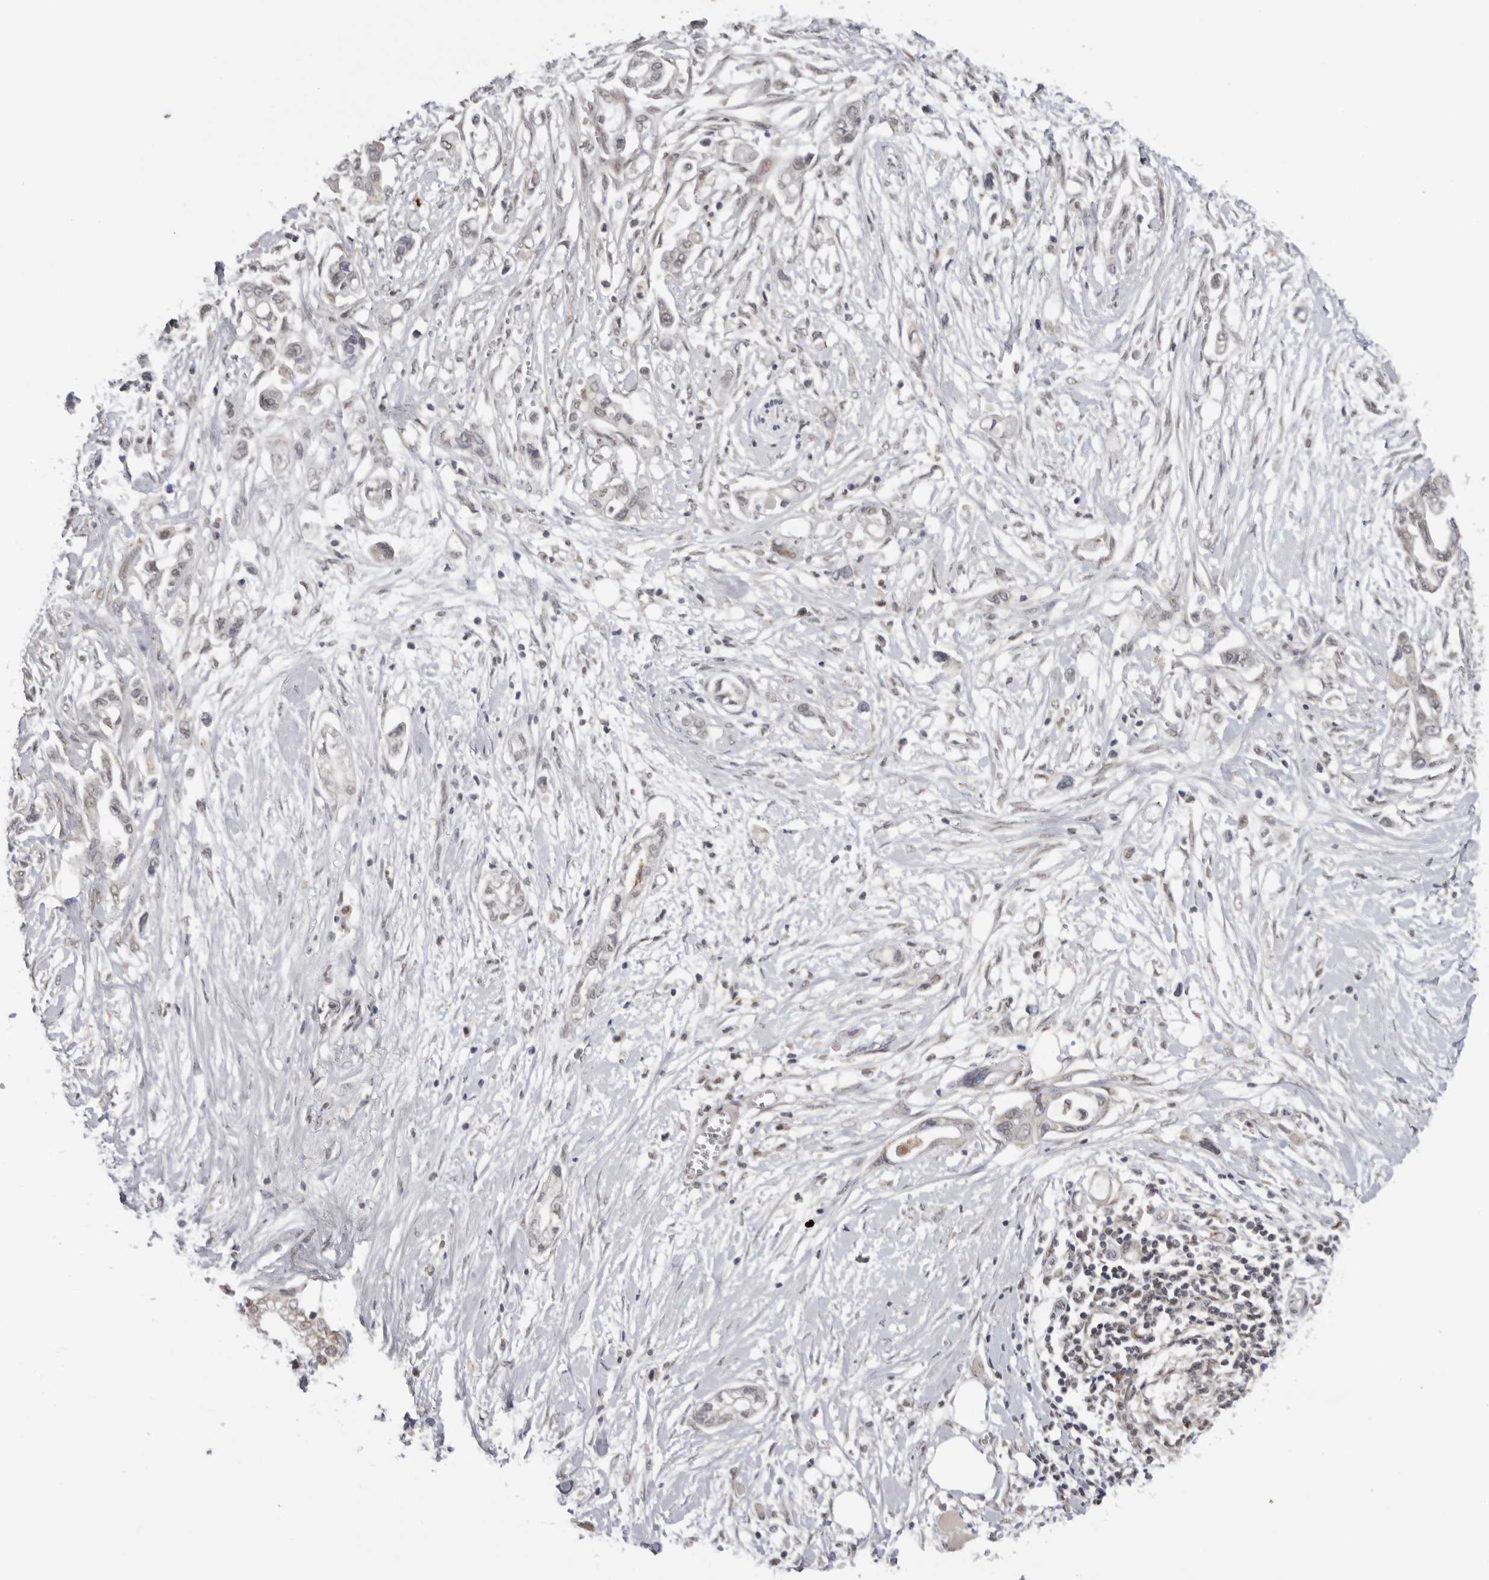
{"staining": {"intensity": "negative", "quantity": "none", "location": "none"}, "tissue": "pancreatic cancer", "cell_type": "Tumor cells", "image_type": "cancer", "snomed": [{"axis": "morphology", "description": "Adenocarcinoma, NOS"}, {"axis": "topography", "description": "Pancreas"}], "caption": "DAB (3,3'-diaminobenzidine) immunohistochemical staining of human pancreatic adenocarcinoma demonstrates no significant expression in tumor cells.", "gene": "KIF2B", "patient": {"sex": "male", "age": 68}}